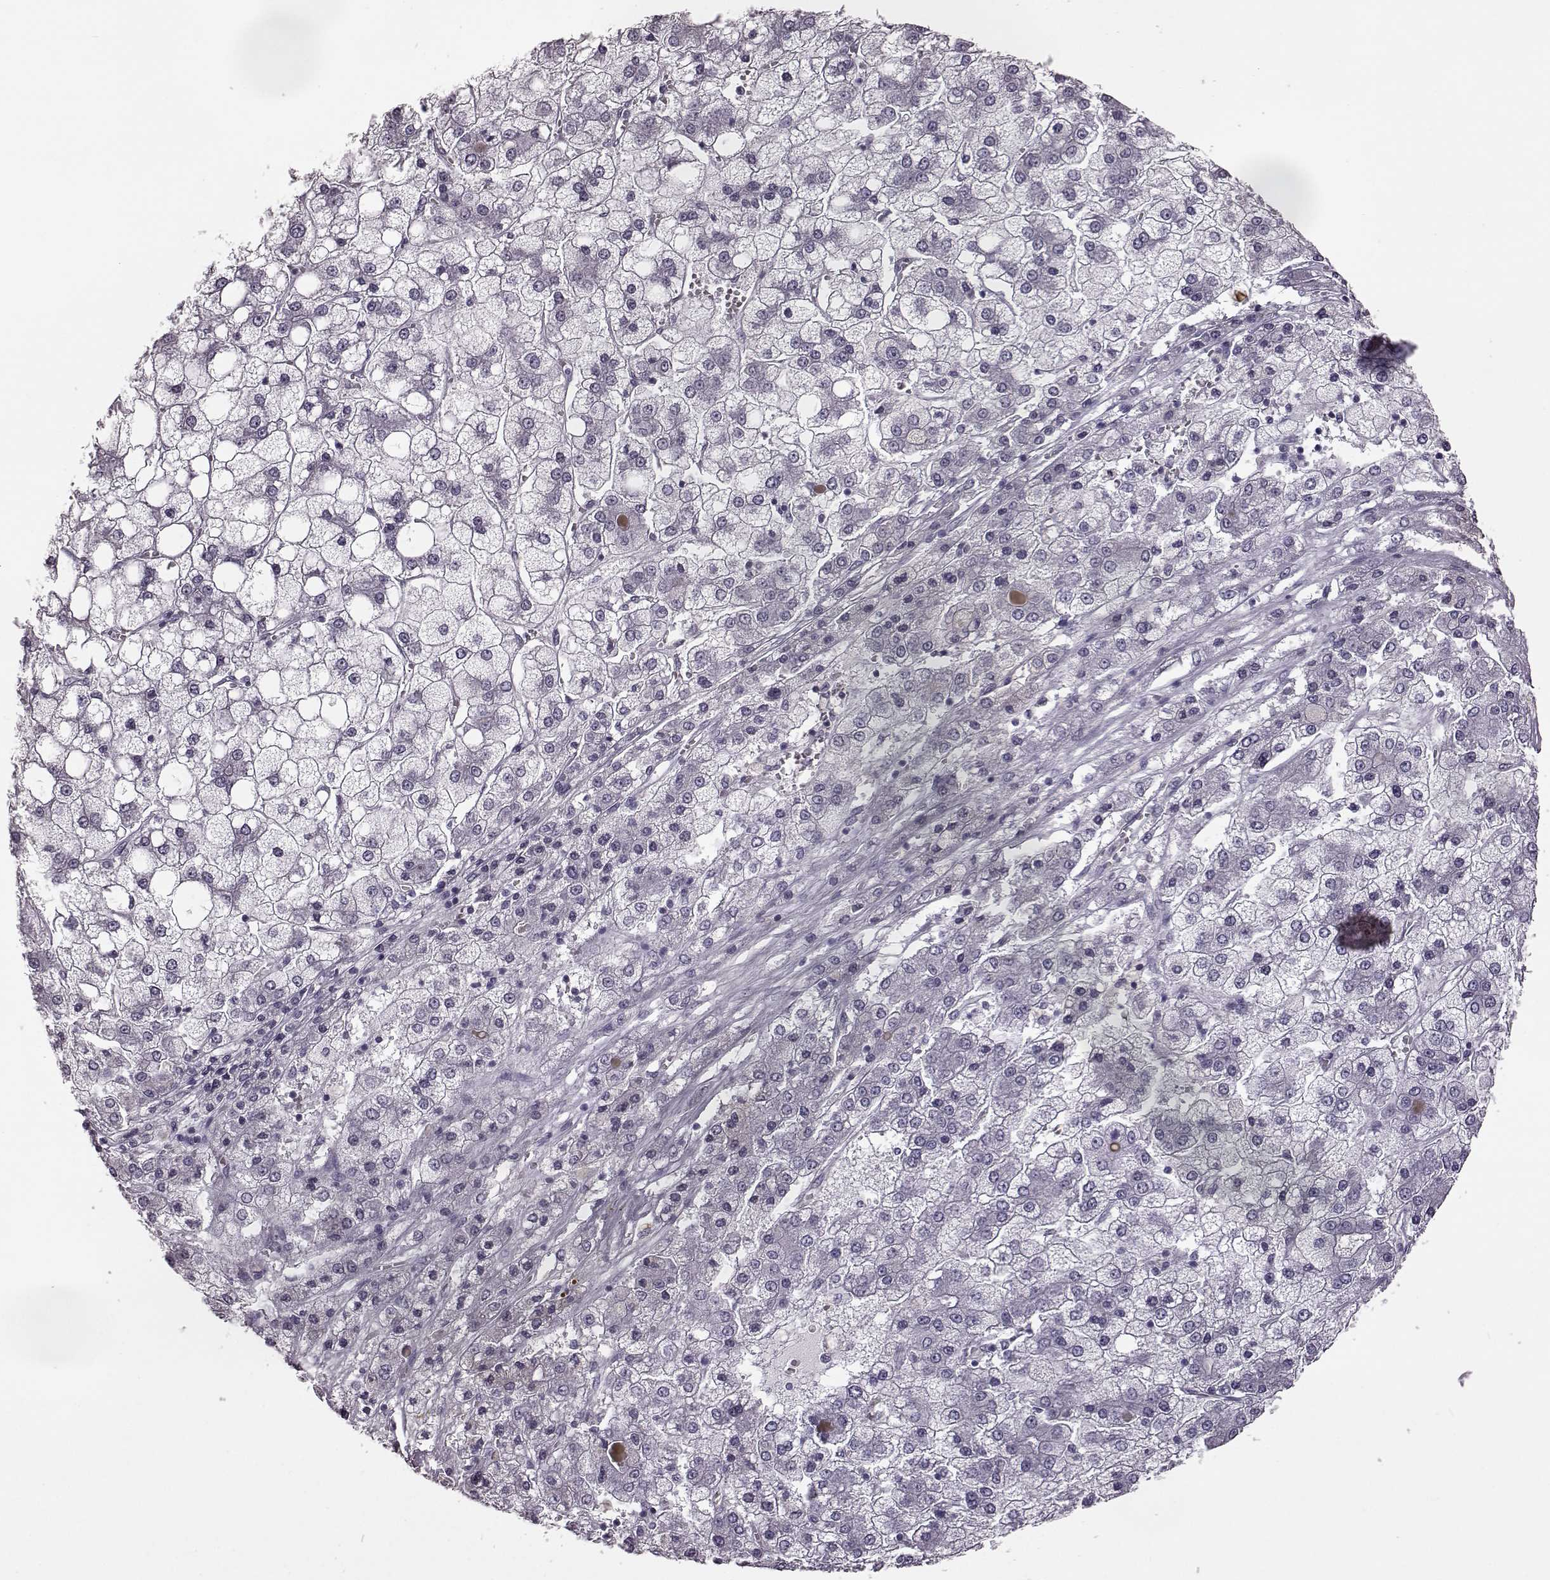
{"staining": {"intensity": "negative", "quantity": "none", "location": "none"}, "tissue": "liver cancer", "cell_type": "Tumor cells", "image_type": "cancer", "snomed": [{"axis": "morphology", "description": "Carcinoma, Hepatocellular, NOS"}, {"axis": "topography", "description": "Liver"}], "caption": "There is no significant positivity in tumor cells of hepatocellular carcinoma (liver).", "gene": "ODAD4", "patient": {"sex": "male", "age": 73}}